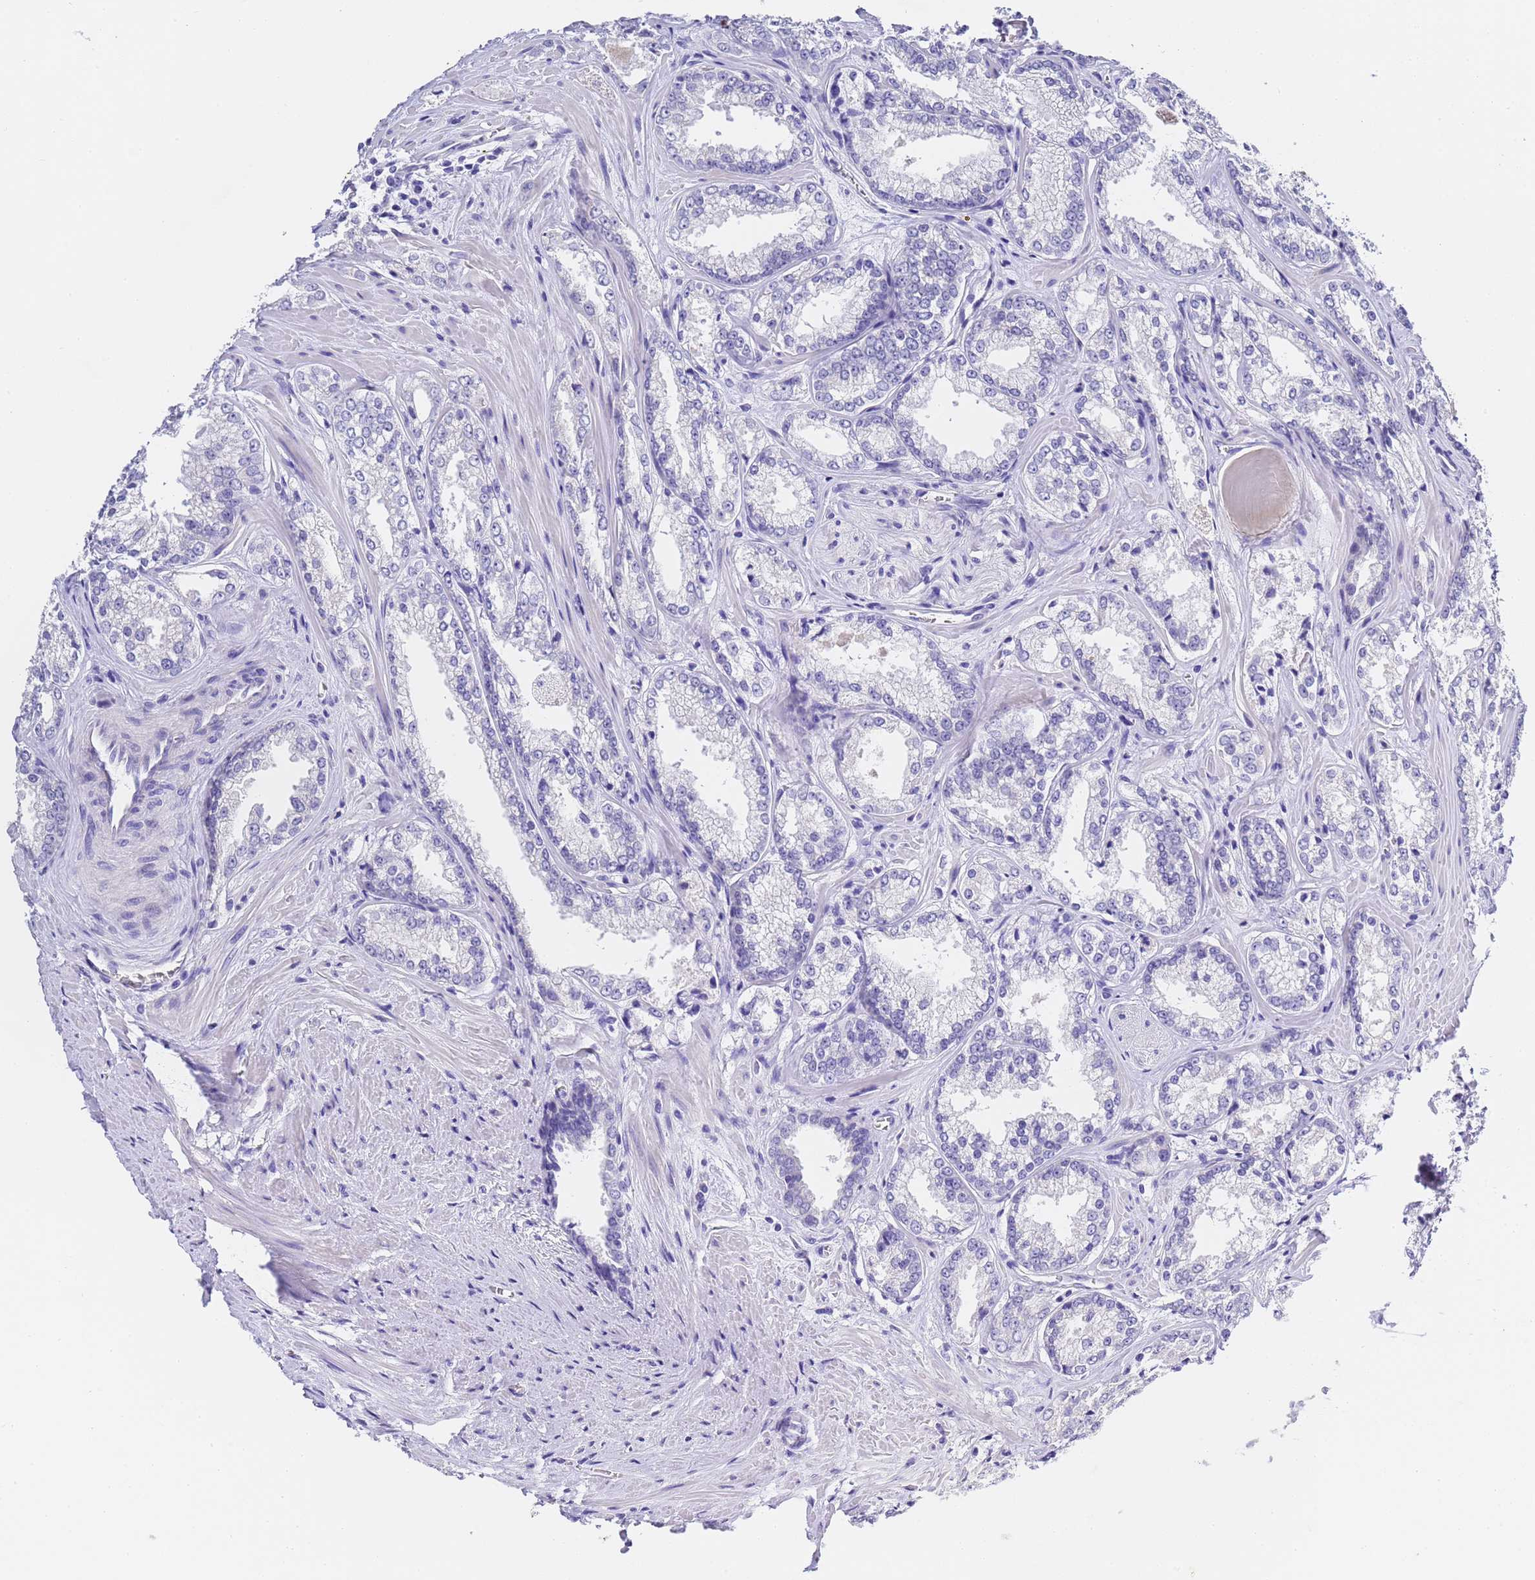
{"staining": {"intensity": "negative", "quantity": "none", "location": "none"}, "tissue": "prostate cancer", "cell_type": "Tumor cells", "image_type": "cancer", "snomed": [{"axis": "morphology", "description": "Adenocarcinoma, Low grade"}, {"axis": "topography", "description": "Prostate"}], "caption": "Human prostate cancer stained for a protein using immunohistochemistry (IHC) exhibits no positivity in tumor cells.", "gene": "GABRA1", "patient": {"sex": "male", "age": 47}}